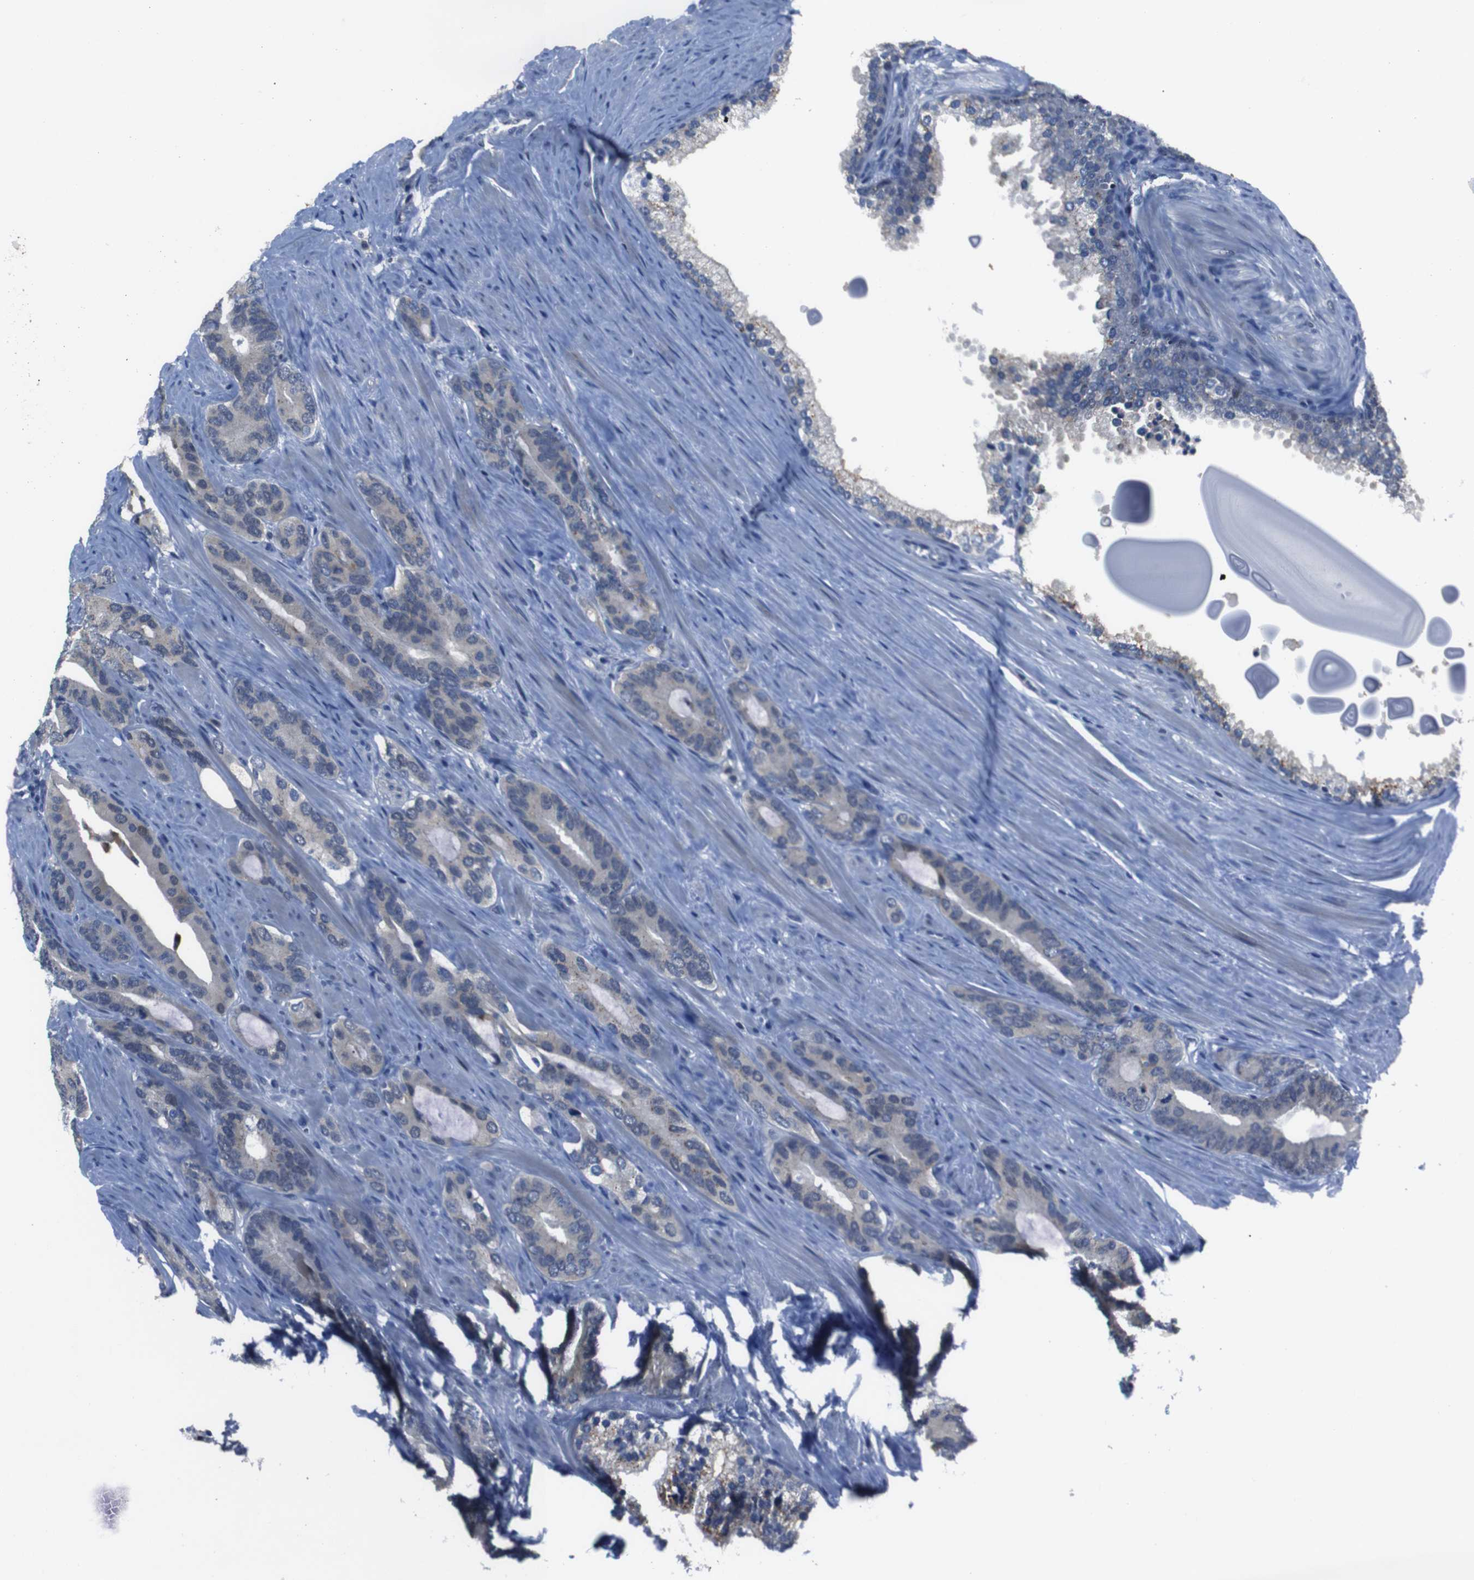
{"staining": {"intensity": "weak", "quantity": ">75%", "location": "cytoplasmic/membranous"}, "tissue": "prostate cancer", "cell_type": "Tumor cells", "image_type": "cancer", "snomed": [{"axis": "morphology", "description": "Adenocarcinoma, Low grade"}, {"axis": "topography", "description": "Prostate"}], "caption": "Immunohistochemical staining of human adenocarcinoma (low-grade) (prostate) reveals low levels of weak cytoplasmic/membranous positivity in approximately >75% of tumor cells.", "gene": "SEMA4B", "patient": {"sex": "male", "age": 63}}